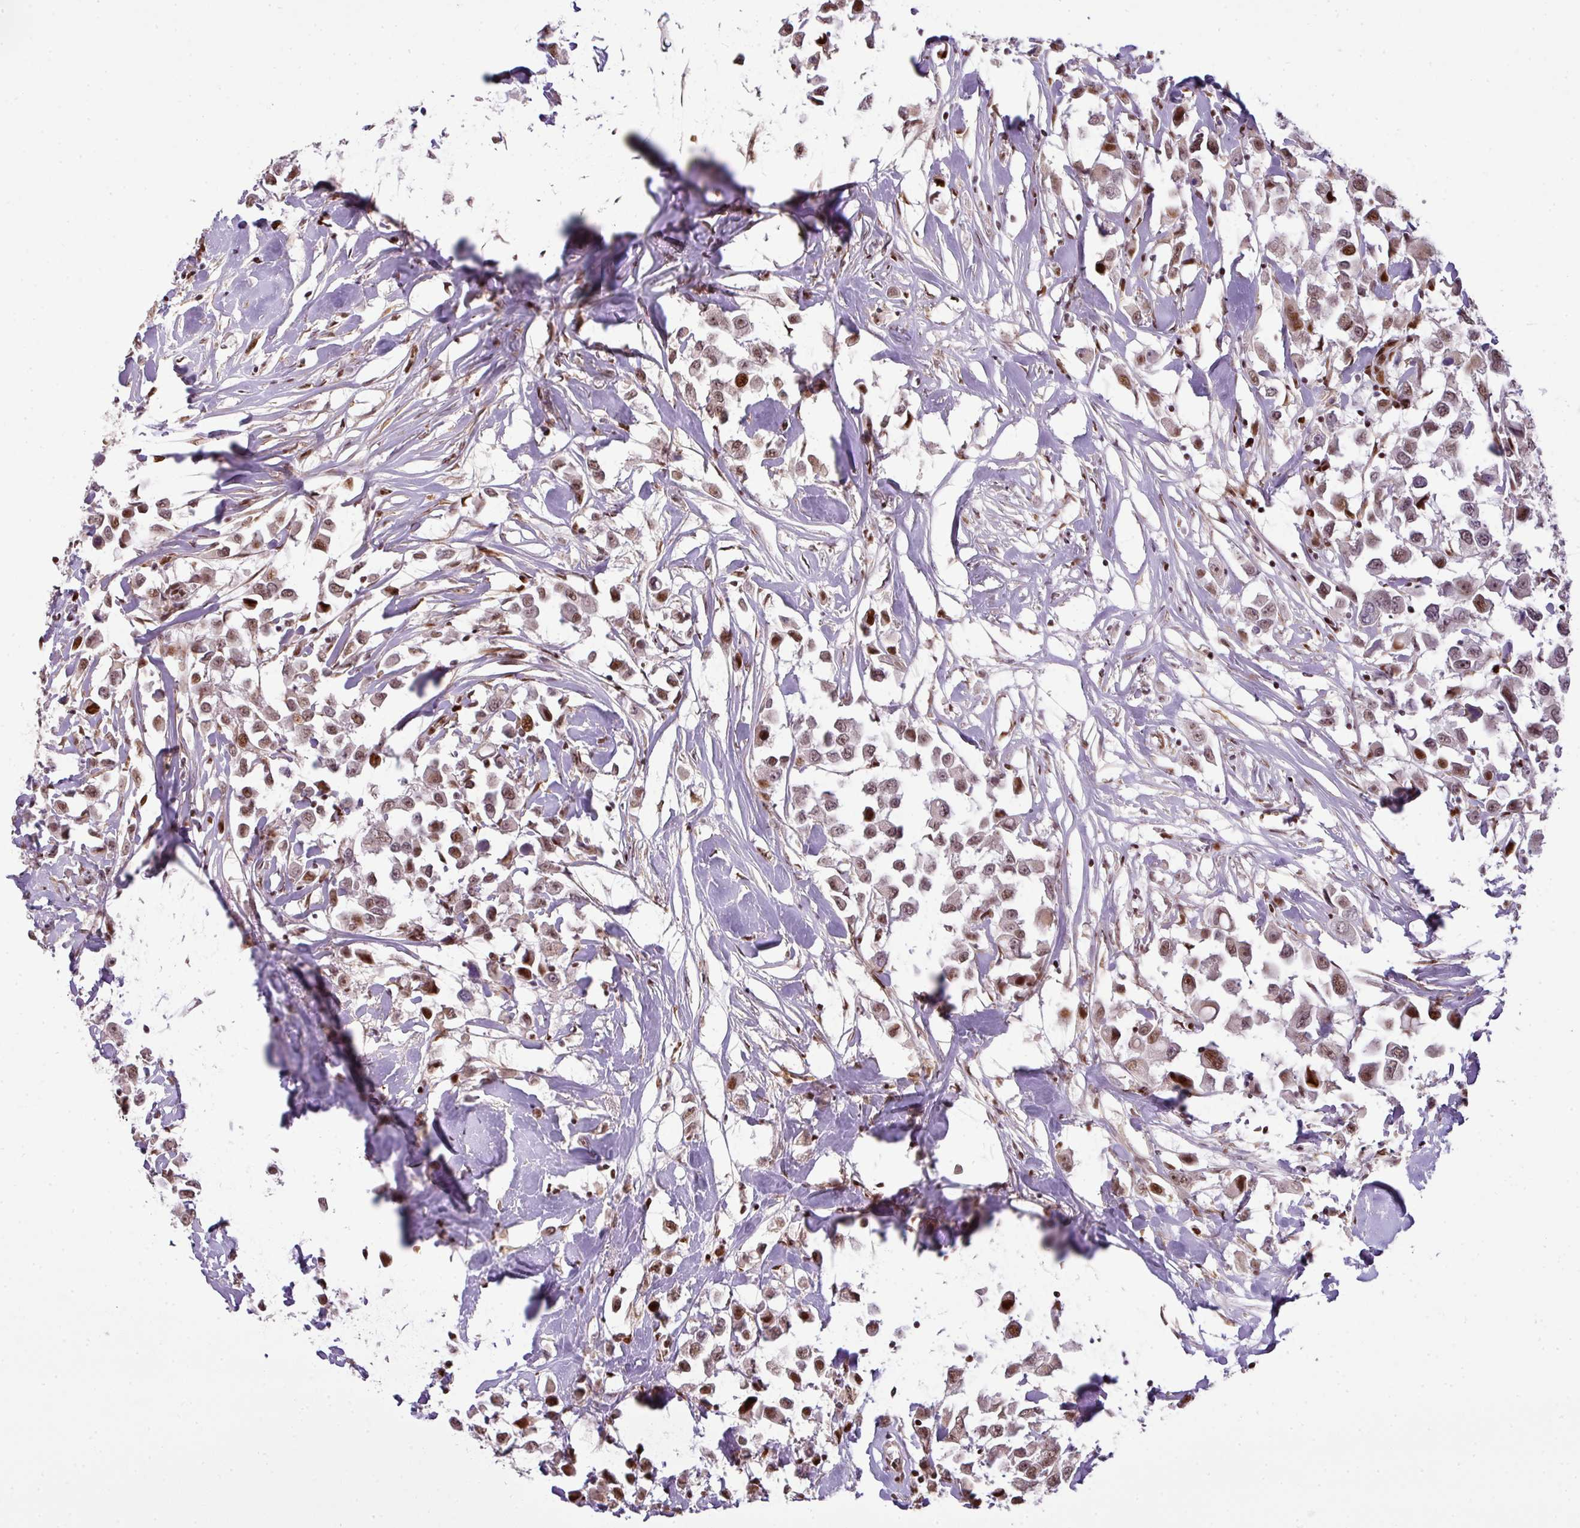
{"staining": {"intensity": "strong", "quantity": ">75%", "location": "nuclear"}, "tissue": "breast cancer", "cell_type": "Tumor cells", "image_type": "cancer", "snomed": [{"axis": "morphology", "description": "Duct carcinoma"}, {"axis": "topography", "description": "Breast"}], "caption": "A histopathology image showing strong nuclear staining in about >75% of tumor cells in breast infiltrating ductal carcinoma, as visualized by brown immunohistochemical staining.", "gene": "MYSM1", "patient": {"sex": "female", "age": 61}}